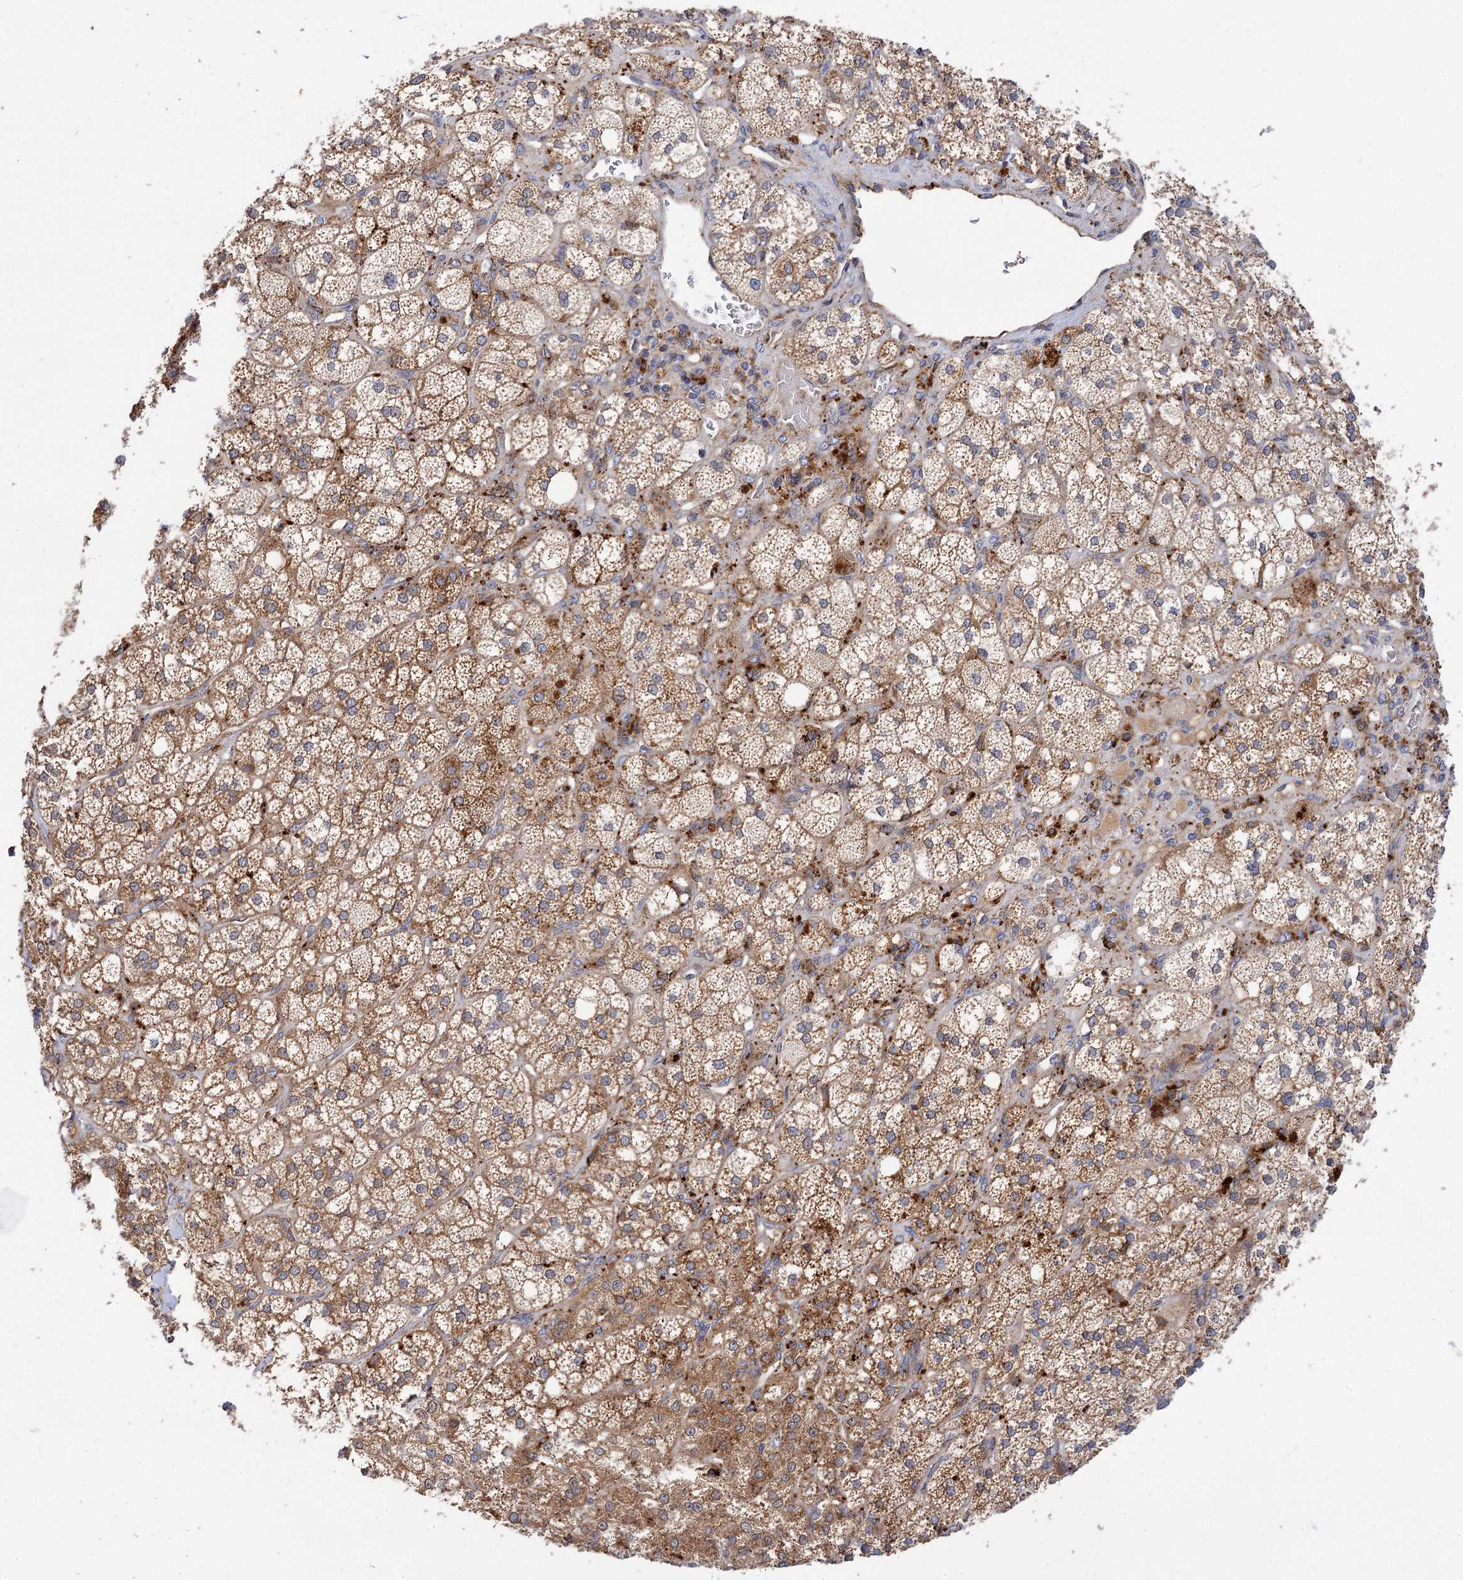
{"staining": {"intensity": "strong", "quantity": ">75%", "location": "cytoplasmic/membranous"}, "tissue": "adrenal gland", "cell_type": "Glandular cells", "image_type": "normal", "snomed": [{"axis": "morphology", "description": "Normal tissue, NOS"}, {"axis": "topography", "description": "Adrenal gland"}], "caption": "Strong cytoplasmic/membranous expression is seen in approximately >75% of glandular cells in benign adrenal gland. (IHC, brightfield microscopy, high magnification).", "gene": "PATL1", "patient": {"sex": "male", "age": 61}}